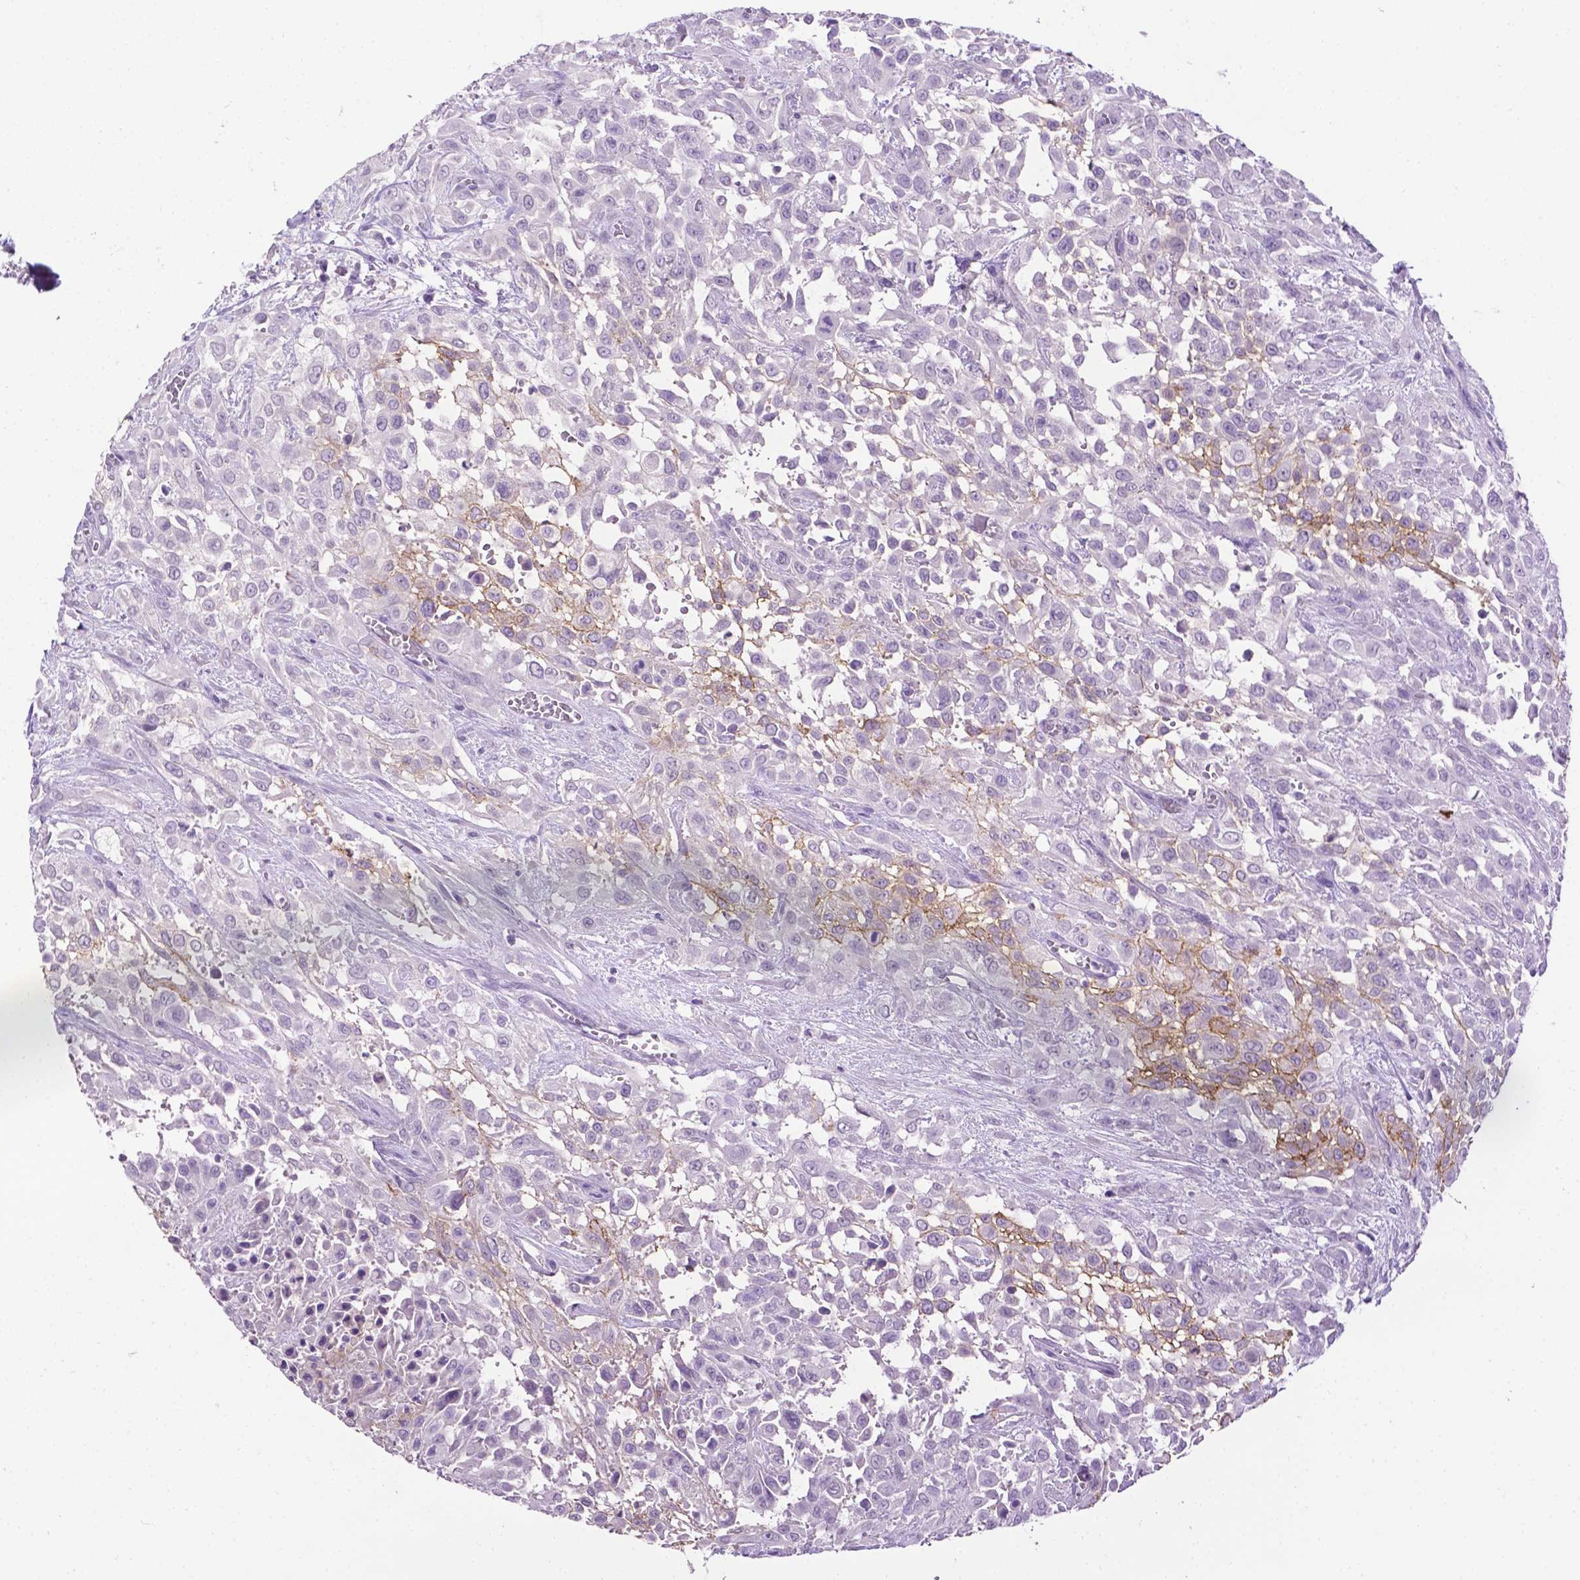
{"staining": {"intensity": "weak", "quantity": "<25%", "location": "cytoplasmic/membranous"}, "tissue": "urothelial cancer", "cell_type": "Tumor cells", "image_type": "cancer", "snomed": [{"axis": "morphology", "description": "Urothelial carcinoma, High grade"}, {"axis": "topography", "description": "Urinary bladder"}], "caption": "Tumor cells are negative for brown protein staining in high-grade urothelial carcinoma. (DAB (3,3'-diaminobenzidine) immunohistochemistry visualized using brightfield microscopy, high magnification).", "gene": "TACSTD2", "patient": {"sex": "male", "age": 57}}